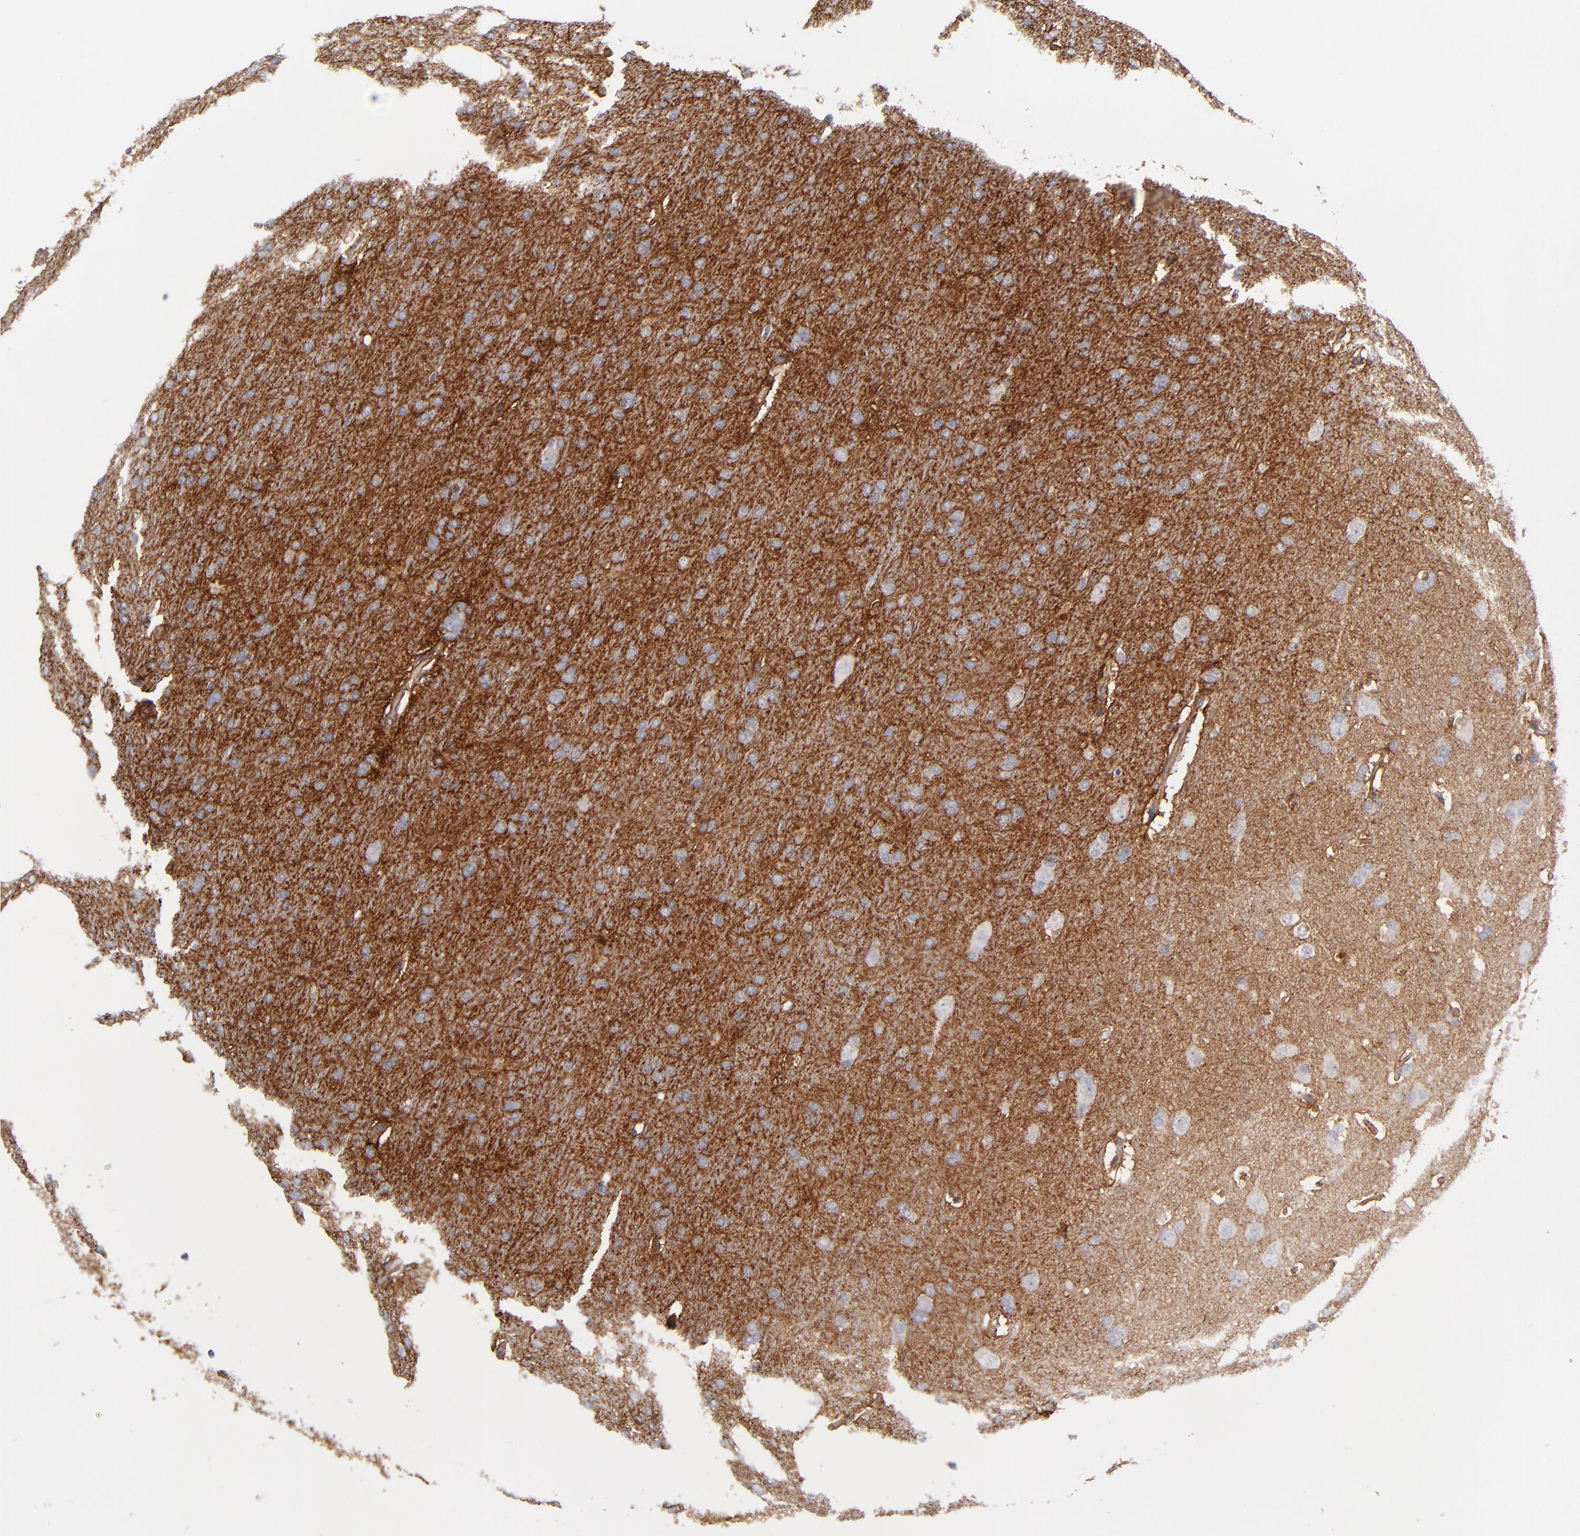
{"staining": {"intensity": "strong", "quantity": ">75%", "location": "cytoplasmic/membranous"}, "tissue": "glioma", "cell_type": "Tumor cells", "image_type": "cancer", "snomed": [{"axis": "morphology", "description": "Glioma, malignant, Low grade"}, {"axis": "topography", "description": "Brain"}], "caption": "Immunohistochemical staining of glioma exhibits high levels of strong cytoplasmic/membranous staining in about >75% of tumor cells.", "gene": "PLSCR4", "patient": {"sex": "female", "age": 32}}